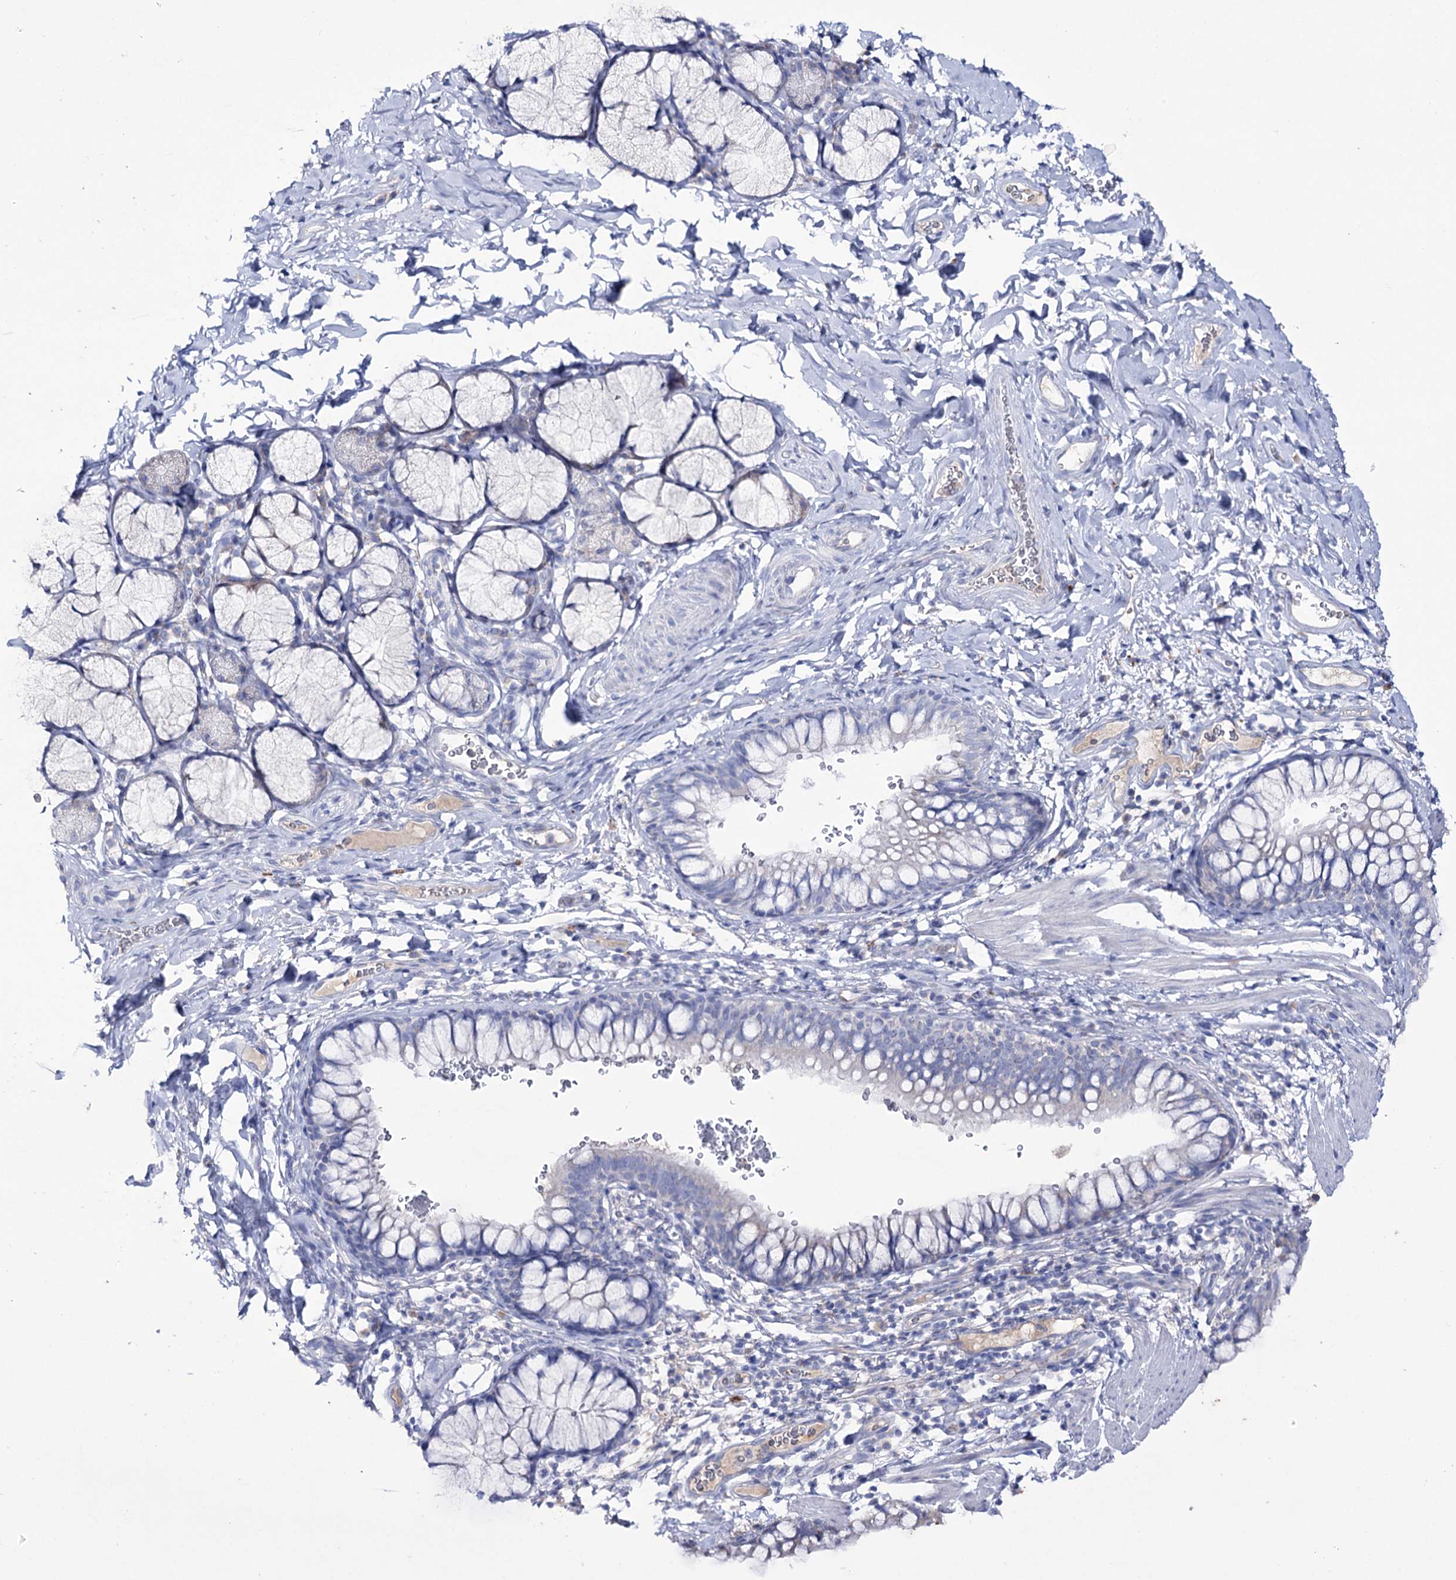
{"staining": {"intensity": "negative", "quantity": "none", "location": "none"}, "tissue": "bronchus", "cell_type": "Respiratory epithelial cells", "image_type": "normal", "snomed": [{"axis": "morphology", "description": "Normal tissue, NOS"}, {"axis": "topography", "description": "Cartilage tissue"}, {"axis": "topography", "description": "Bronchus"}], "caption": "This is a histopathology image of immunohistochemistry (IHC) staining of benign bronchus, which shows no expression in respiratory epithelial cells. Nuclei are stained in blue.", "gene": "NAGLU", "patient": {"sex": "female", "age": 36}}